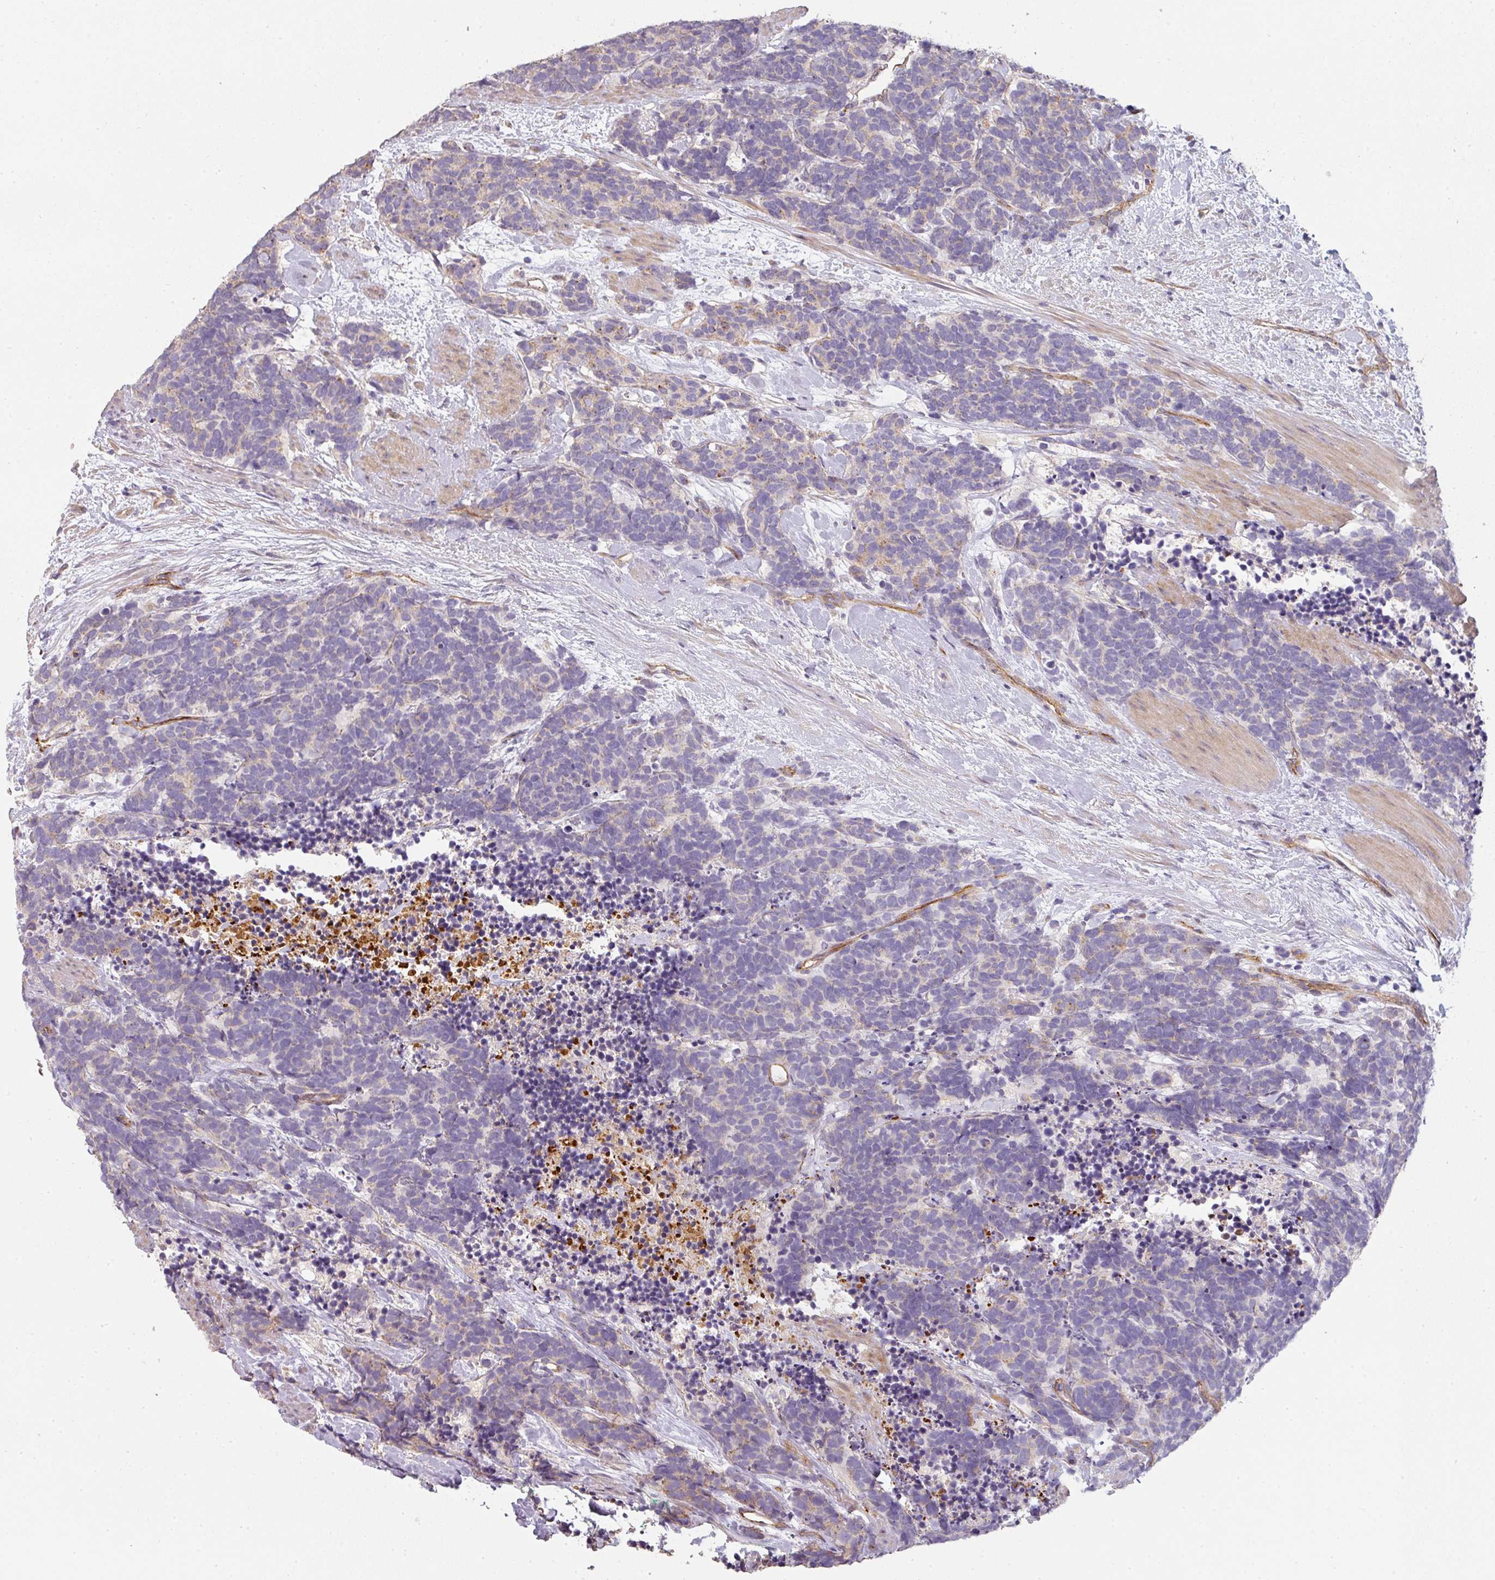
{"staining": {"intensity": "negative", "quantity": "none", "location": "none"}, "tissue": "carcinoid", "cell_type": "Tumor cells", "image_type": "cancer", "snomed": [{"axis": "morphology", "description": "Carcinoma, NOS"}, {"axis": "morphology", "description": "Carcinoid, malignant, NOS"}, {"axis": "topography", "description": "Prostate"}], "caption": "An immunohistochemistry (IHC) photomicrograph of carcinoid is shown. There is no staining in tumor cells of carcinoid.", "gene": "PCDH1", "patient": {"sex": "male", "age": 57}}